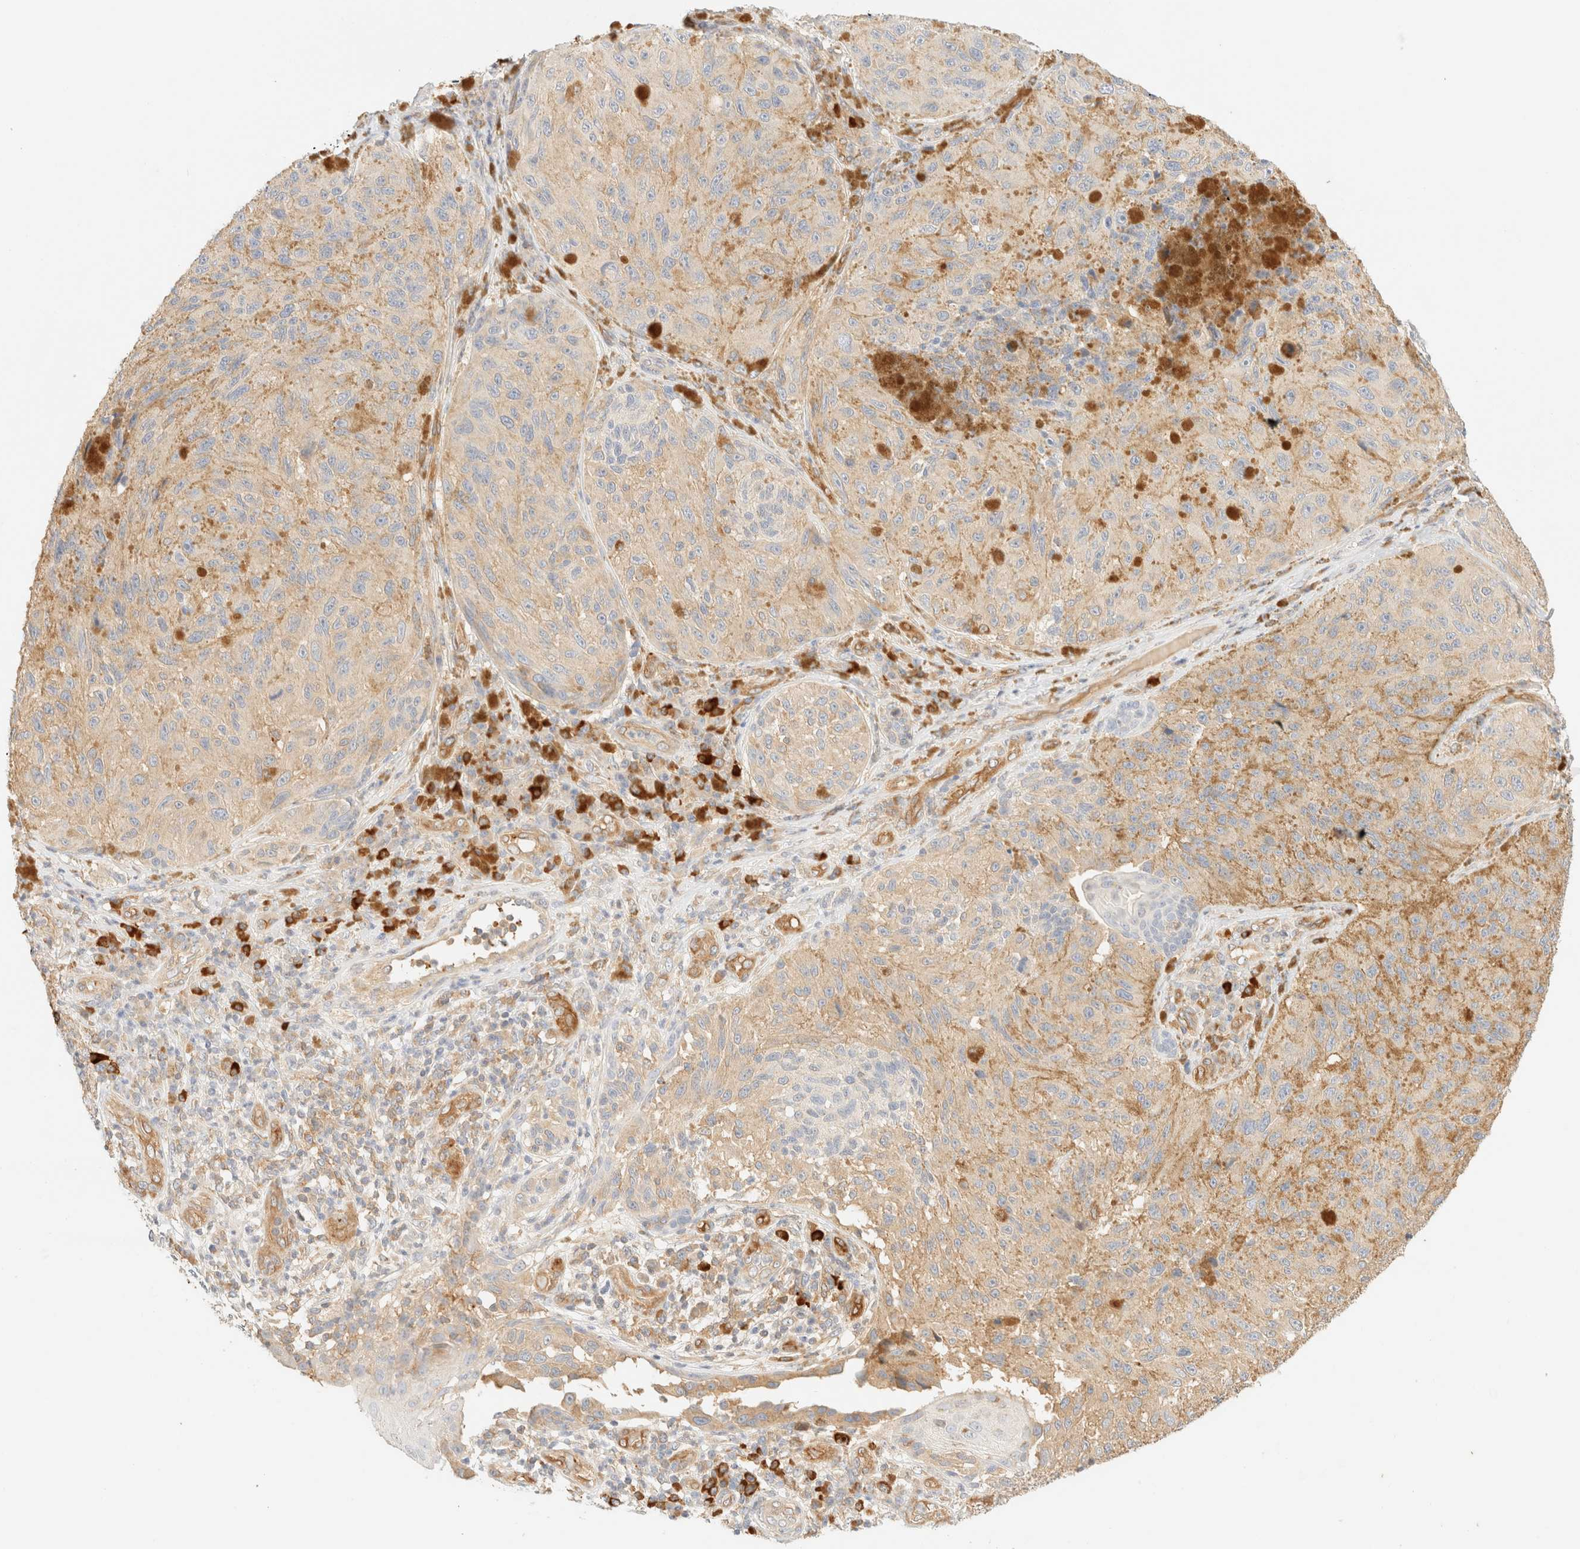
{"staining": {"intensity": "weak", "quantity": ">75%", "location": "cytoplasmic/membranous"}, "tissue": "melanoma", "cell_type": "Tumor cells", "image_type": "cancer", "snomed": [{"axis": "morphology", "description": "Malignant melanoma, NOS"}, {"axis": "topography", "description": "Skin"}], "caption": "Protein analysis of melanoma tissue shows weak cytoplasmic/membranous expression in about >75% of tumor cells. The staining was performed using DAB, with brown indicating positive protein expression. Nuclei are stained blue with hematoxylin.", "gene": "FHOD1", "patient": {"sex": "female", "age": 73}}